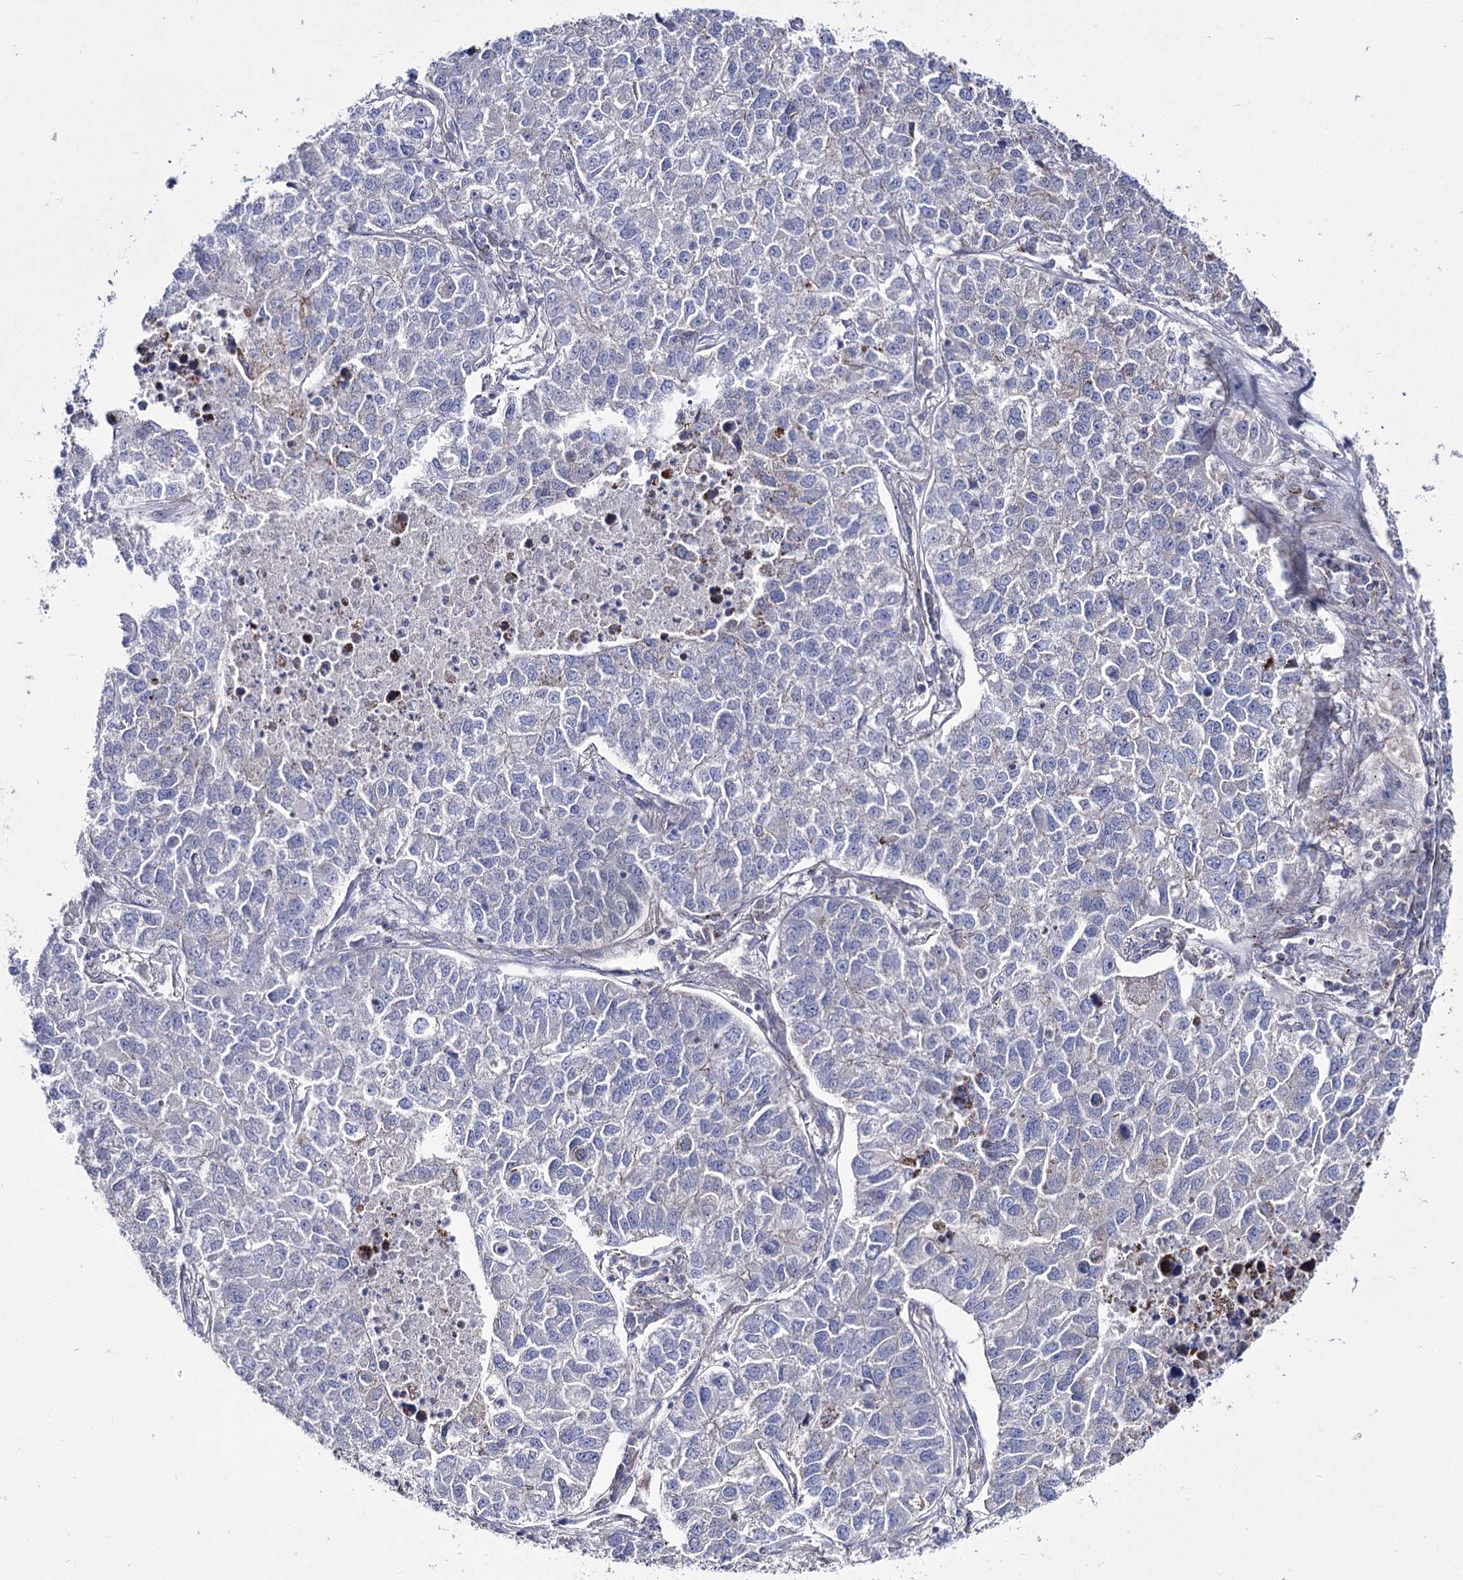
{"staining": {"intensity": "negative", "quantity": "none", "location": "none"}, "tissue": "lung cancer", "cell_type": "Tumor cells", "image_type": "cancer", "snomed": [{"axis": "morphology", "description": "Adenocarcinoma, NOS"}, {"axis": "topography", "description": "Lung"}], "caption": "This histopathology image is of lung adenocarcinoma stained with IHC to label a protein in brown with the nuclei are counter-stained blue. There is no staining in tumor cells. The staining is performed using DAB brown chromogen with nuclei counter-stained in using hematoxylin.", "gene": "OSBPL5", "patient": {"sex": "male", "age": 49}}